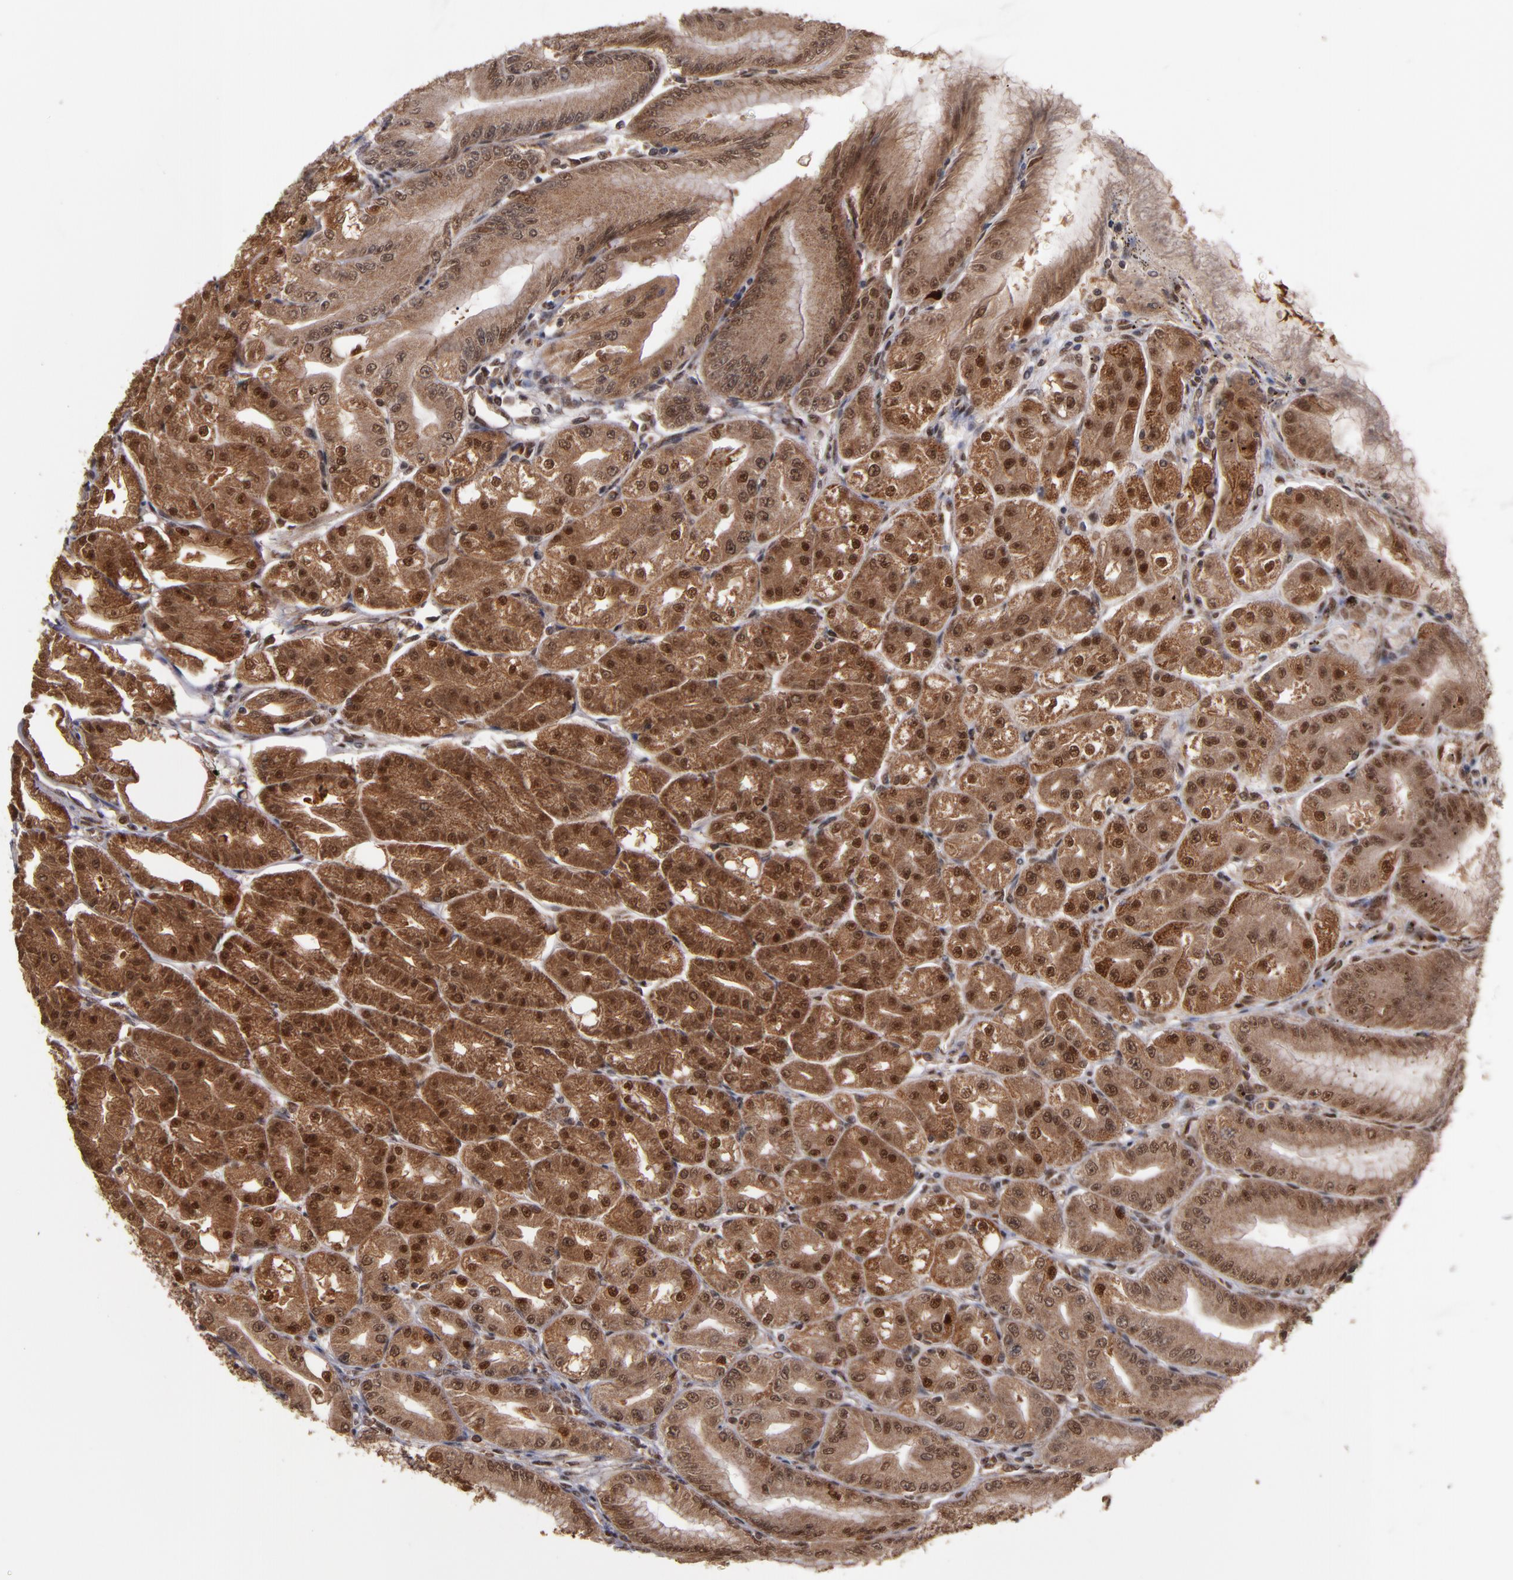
{"staining": {"intensity": "strong", "quantity": ">75%", "location": "cytoplasmic/membranous"}, "tissue": "stomach", "cell_type": "Glandular cells", "image_type": "normal", "snomed": [{"axis": "morphology", "description": "Normal tissue, NOS"}, {"axis": "topography", "description": "Stomach, lower"}], "caption": "DAB immunohistochemical staining of unremarkable stomach shows strong cytoplasmic/membranous protein expression in approximately >75% of glandular cells.", "gene": "CUL5", "patient": {"sex": "male", "age": 71}}